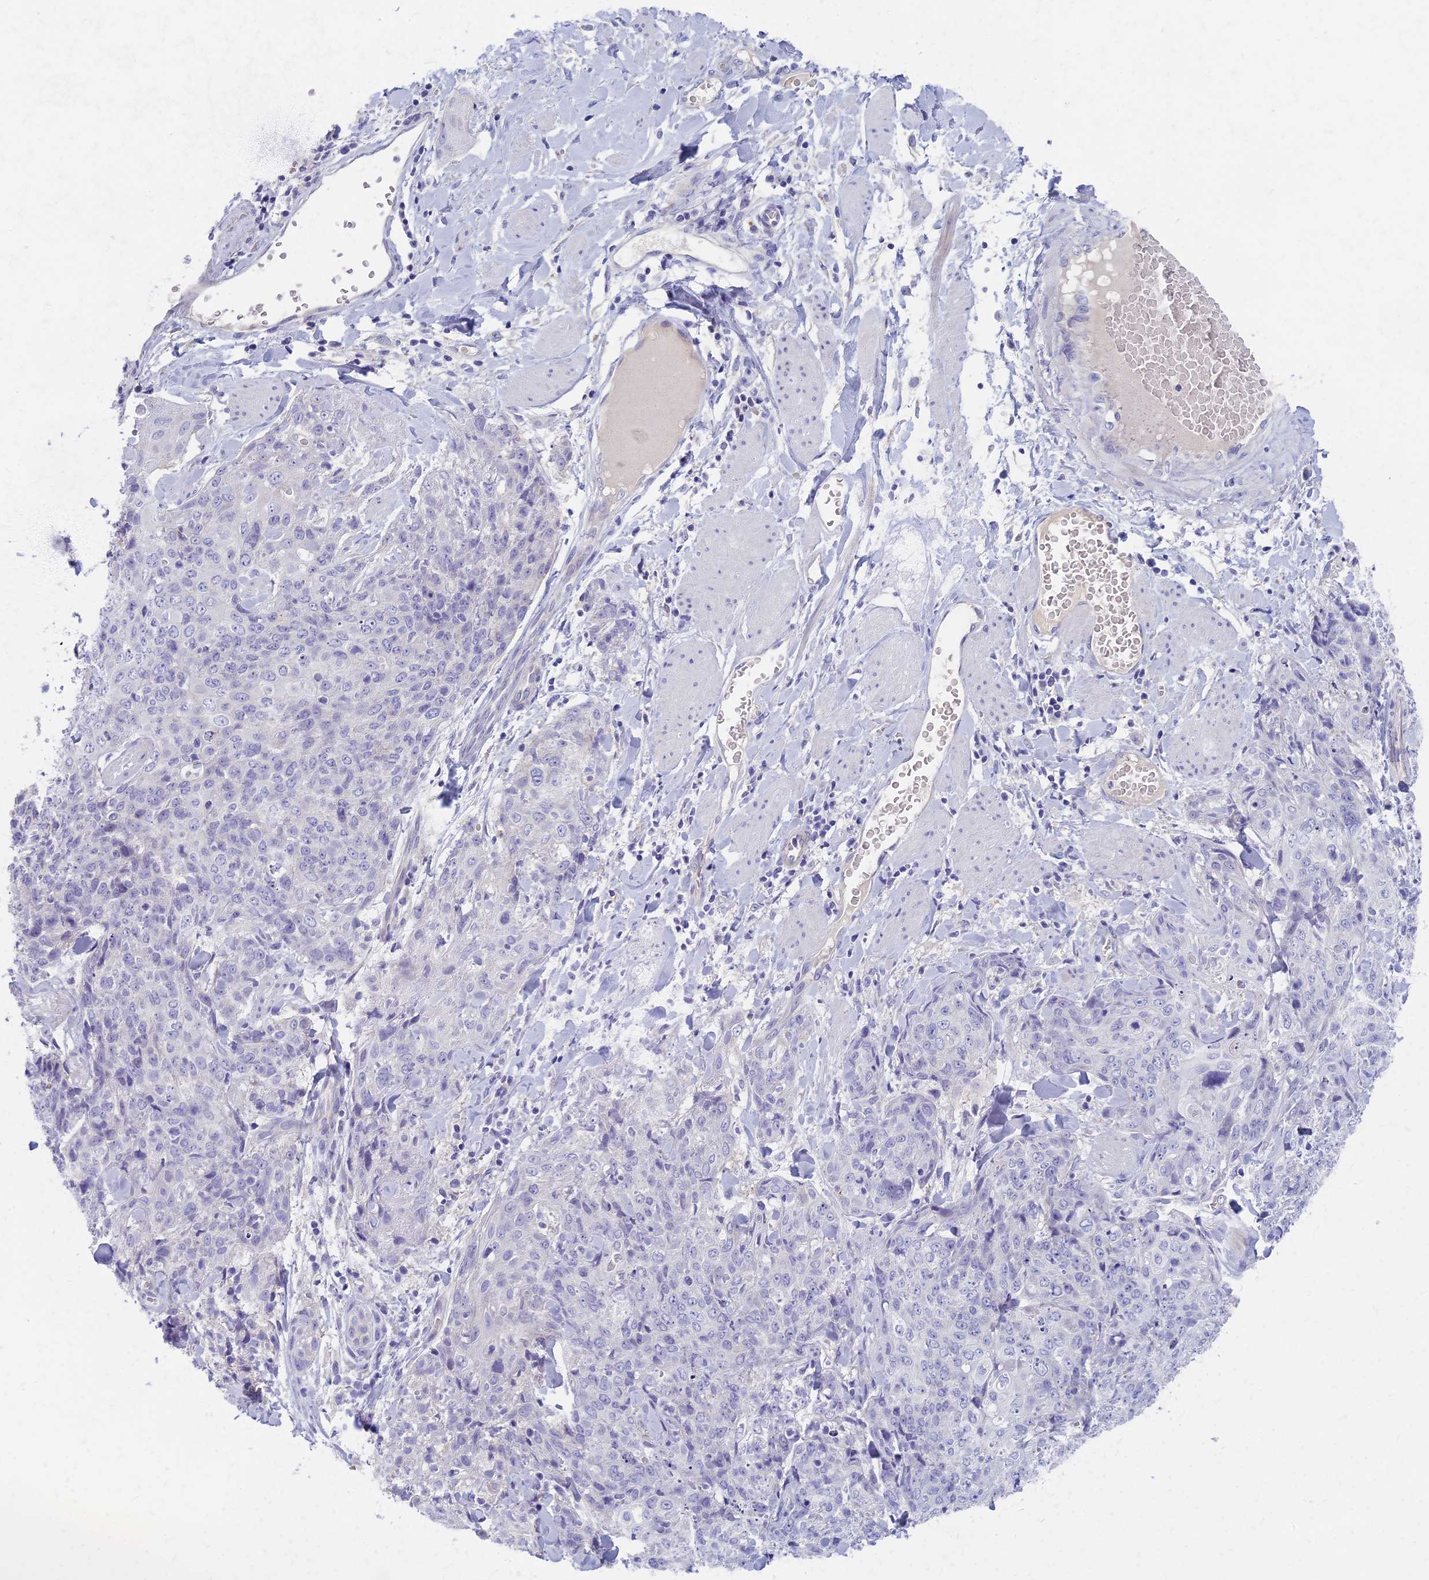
{"staining": {"intensity": "negative", "quantity": "none", "location": "none"}, "tissue": "skin cancer", "cell_type": "Tumor cells", "image_type": "cancer", "snomed": [{"axis": "morphology", "description": "Squamous cell carcinoma, NOS"}, {"axis": "topography", "description": "Skin"}, {"axis": "topography", "description": "Vulva"}], "caption": "This is an immunohistochemistry (IHC) photomicrograph of human skin cancer (squamous cell carcinoma). There is no positivity in tumor cells.", "gene": "AP4E1", "patient": {"sex": "female", "age": 85}}